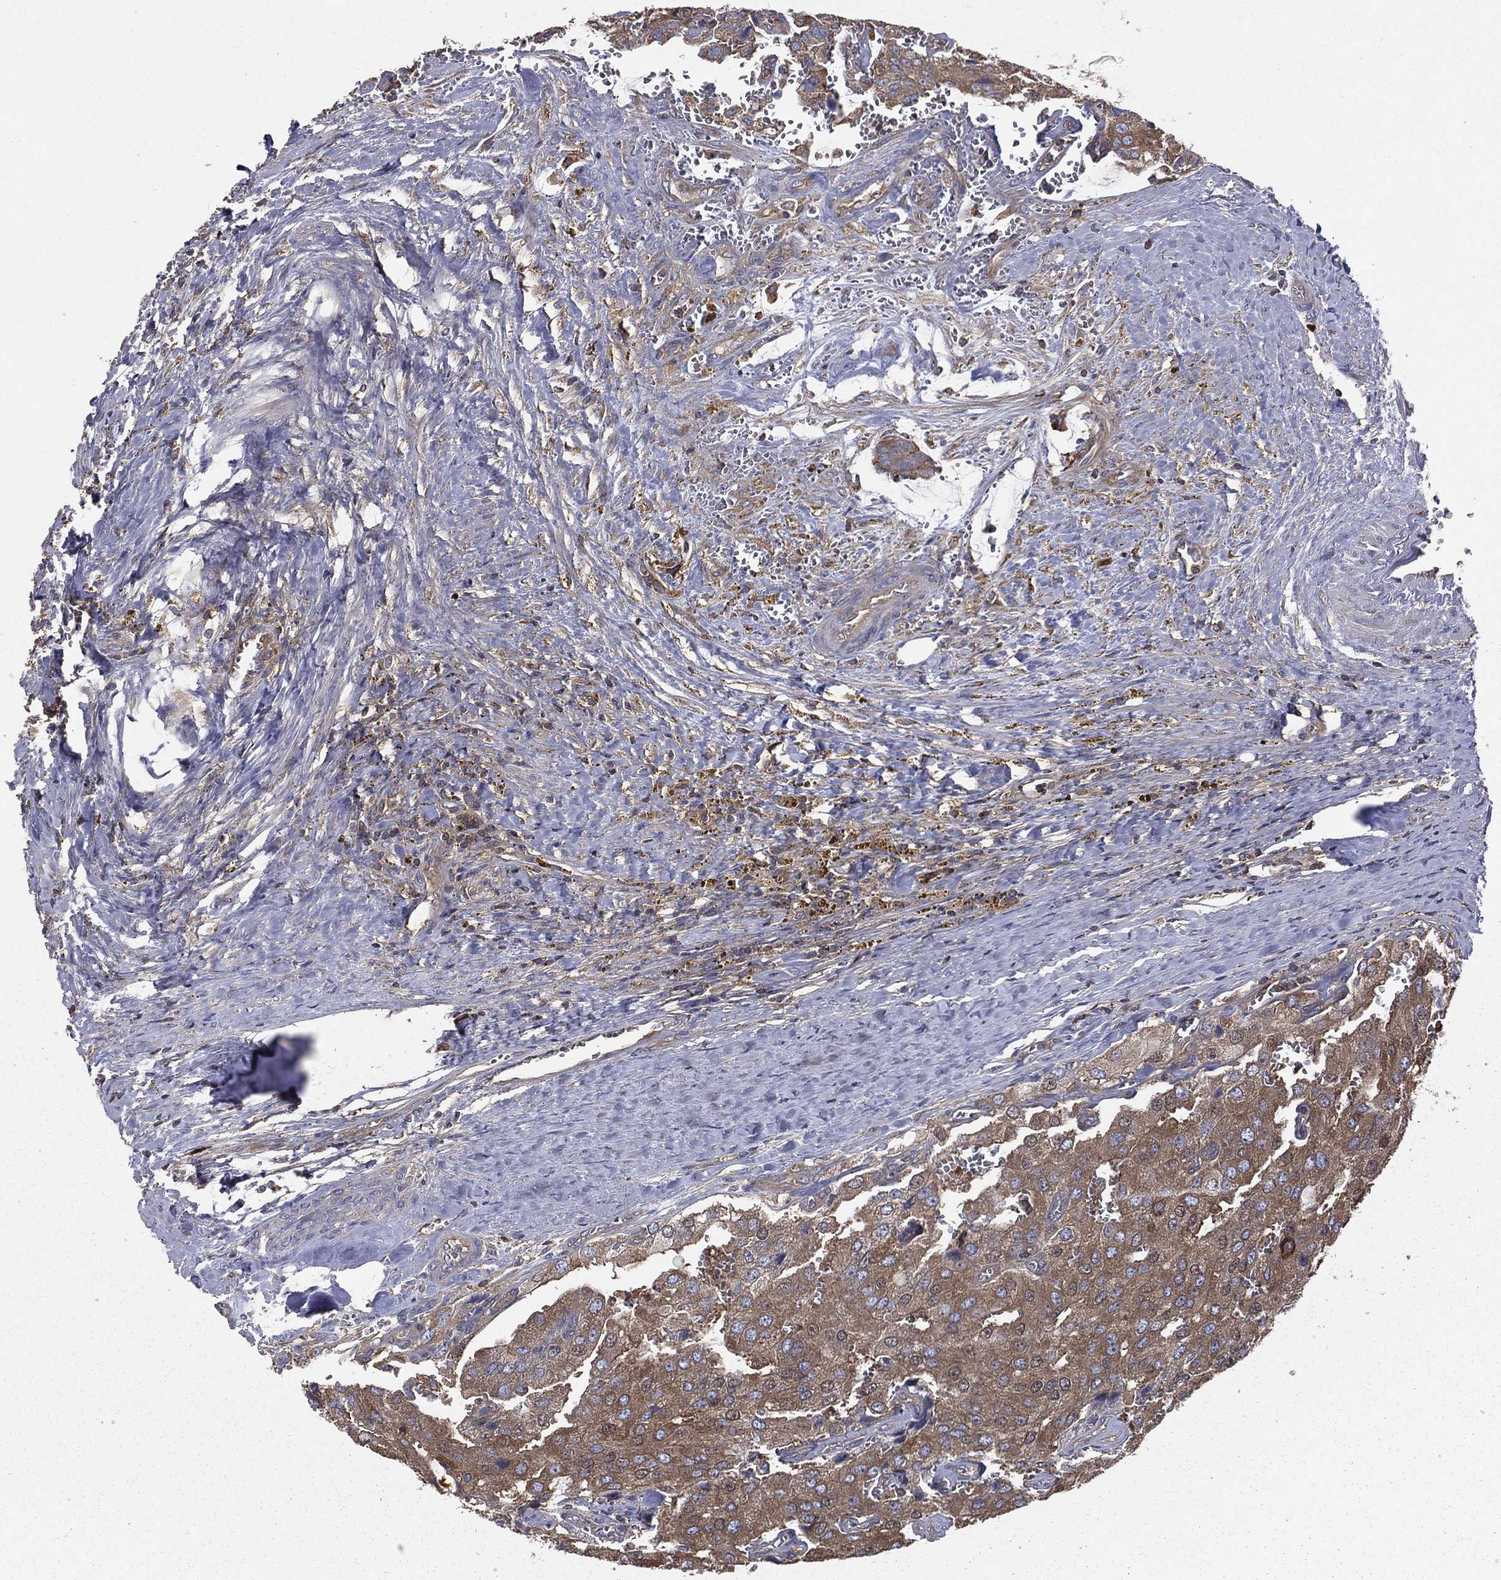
{"staining": {"intensity": "moderate", "quantity": ">75%", "location": "cytoplasmic/membranous"}, "tissue": "prostate cancer", "cell_type": "Tumor cells", "image_type": "cancer", "snomed": [{"axis": "morphology", "description": "Adenocarcinoma, NOS"}, {"axis": "topography", "description": "Prostate and seminal vesicle, NOS"}, {"axis": "topography", "description": "Prostate"}], "caption": "Protein expression analysis of human prostate cancer (adenocarcinoma) reveals moderate cytoplasmic/membranous positivity in approximately >75% of tumor cells.", "gene": "SARS1", "patient": {"sex": "male", "age": 67}}